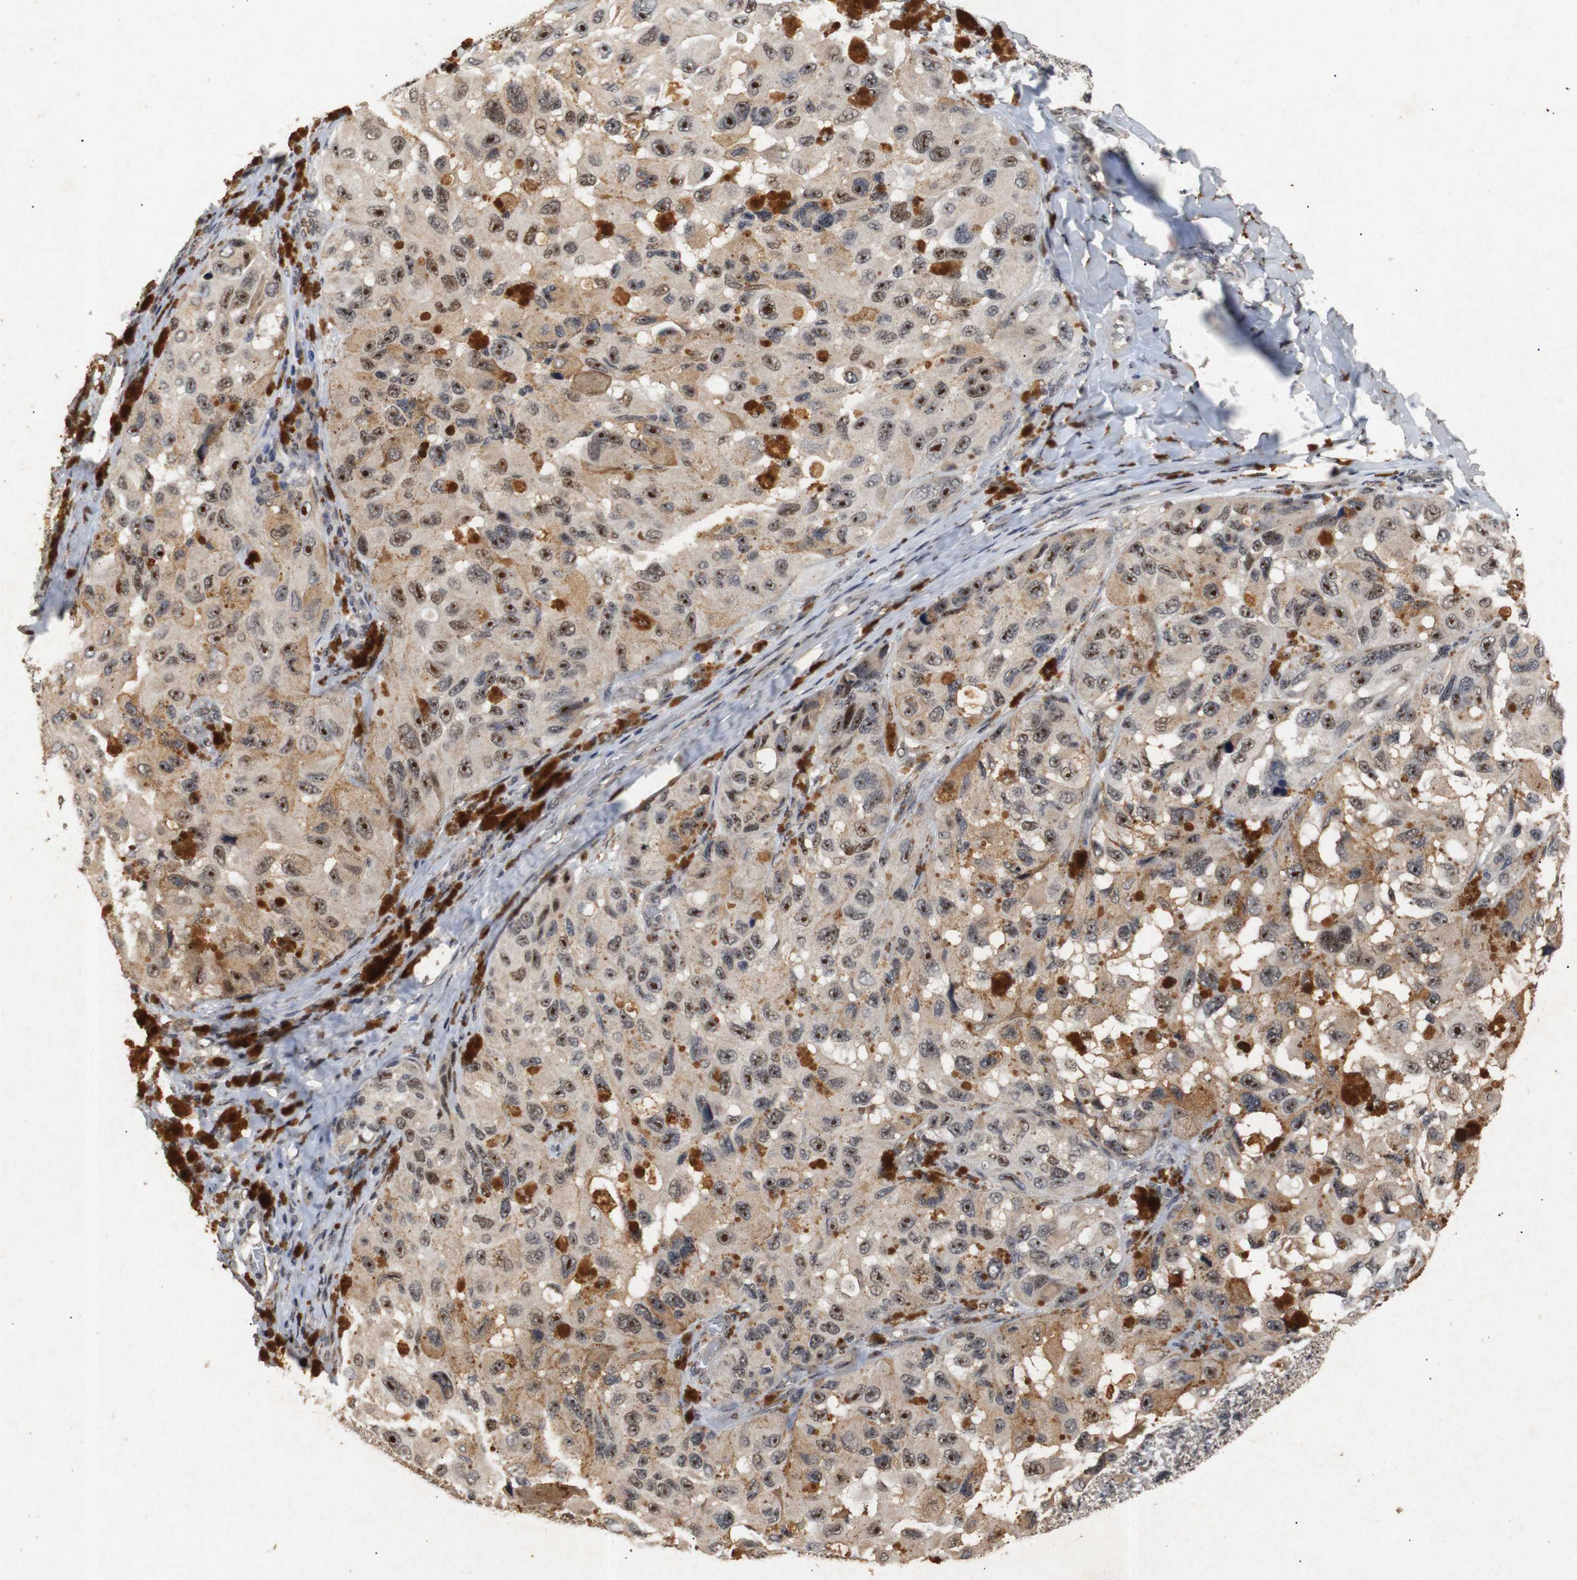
{"staining": {"intensity": "moderate", "quantity": ">75%", "location": "cytoplasmic/membranous,nuclear"}, "tissue": "melanoma", "cell_type": "Tumor cells", "image_type": "cancer", "snomed": [{"axis": "morphology", "description": "Malignant melanoma, NOS"}, {"axis": "topography", "description": "Skin"}], "caption": "Immunohistochemistry (IHC) image of neoplastic tissue: melanoma stained using immunohistochemistry shows medium levels of moderate protein expression localized specifically in the cytoplasmic/membranous and nuclear of tumor cells, appearing as a cytoplasmic/membranous and nuclear brown color.", "gene": "PARN", "patient": {"sex": "female", "age": 73}}